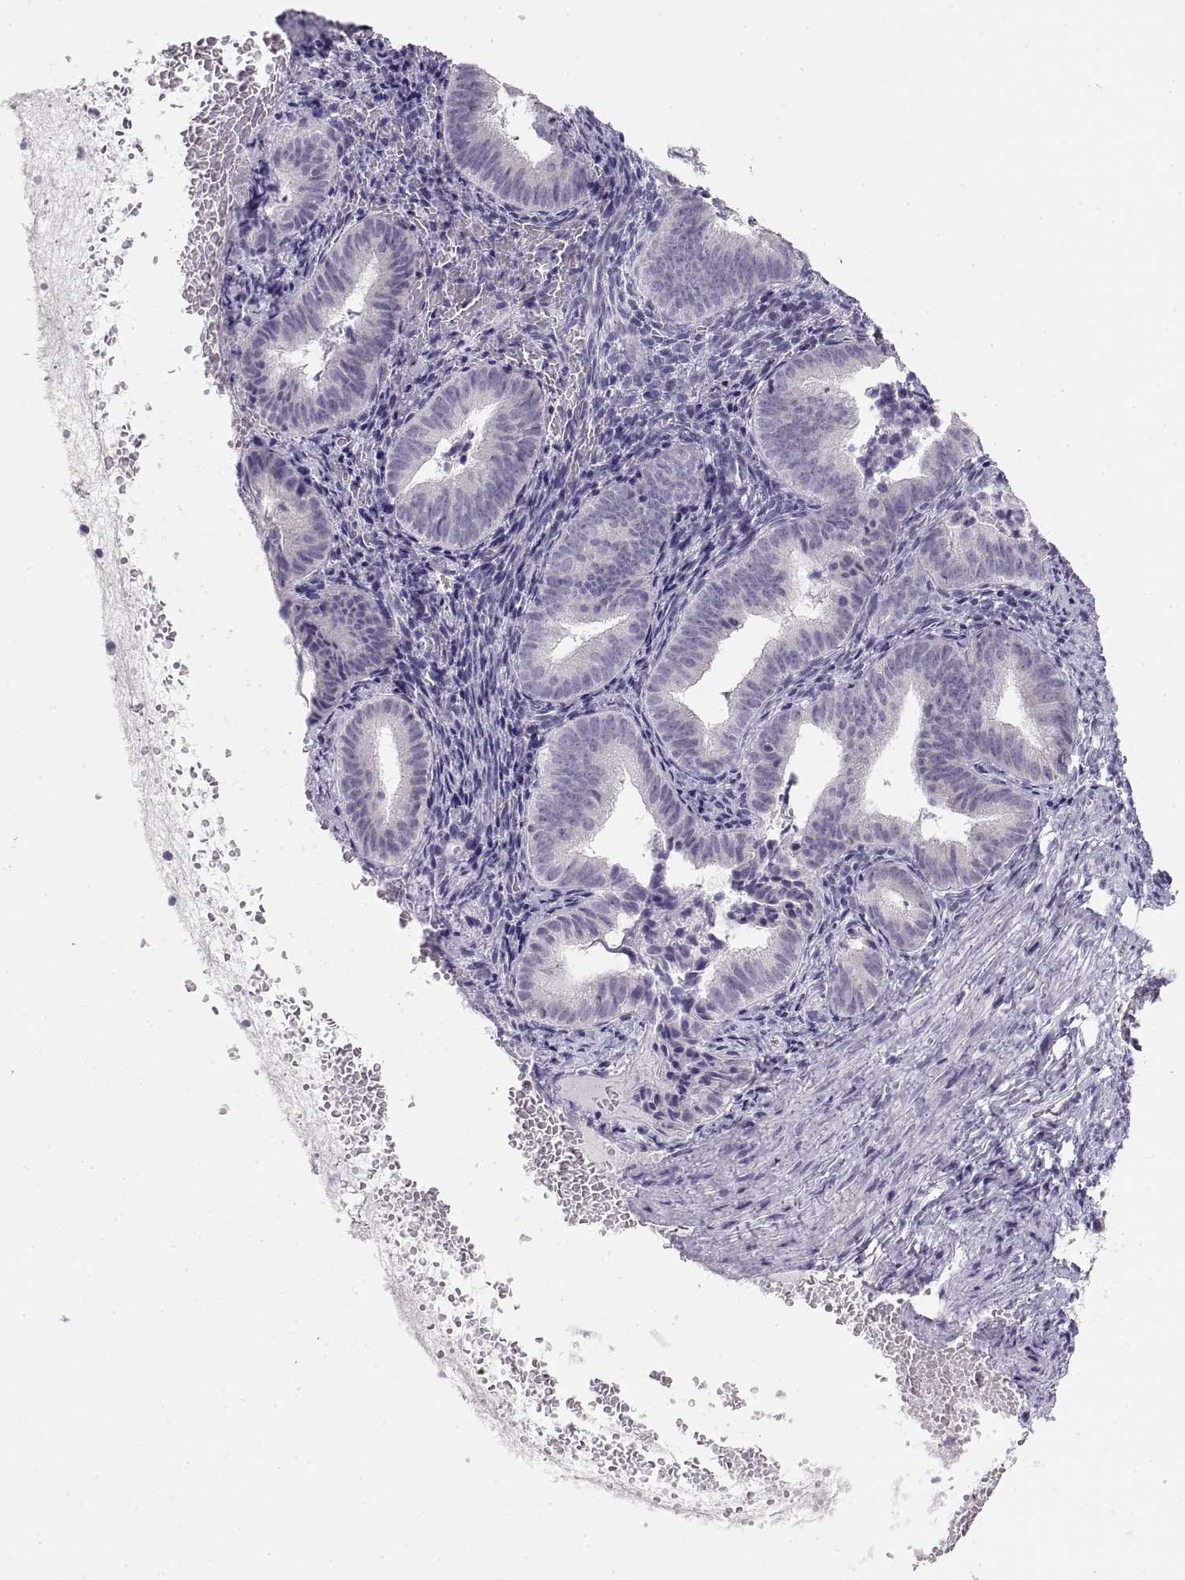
{"staining": {"intensity": "negative", "quantity": "none", "location": "none"}, "tissue": "endometrium", "cell_type": "Cells in endometrial stroma", "image_type": "normal", "snomed": [{"axis": "morphology", "description": "Normal tissue, NOS"}, {"axis": "topography", "description": "Endometrium"}], "caption": "Immunohistochemistry (IHC) photomicrograph of unremarkable endometrium: endometrium stained with DAB (3,3'-diaminobenzidine) reveals no significant protein staining in cells in endometrial stroma. Brightfield microscopy of immunohistochemistry stained with DAB (brown) and hematoxylin (blue), captured at high magnification.", "gene": "NUTM1", "patient": {"sex": "female", "age": 42}}